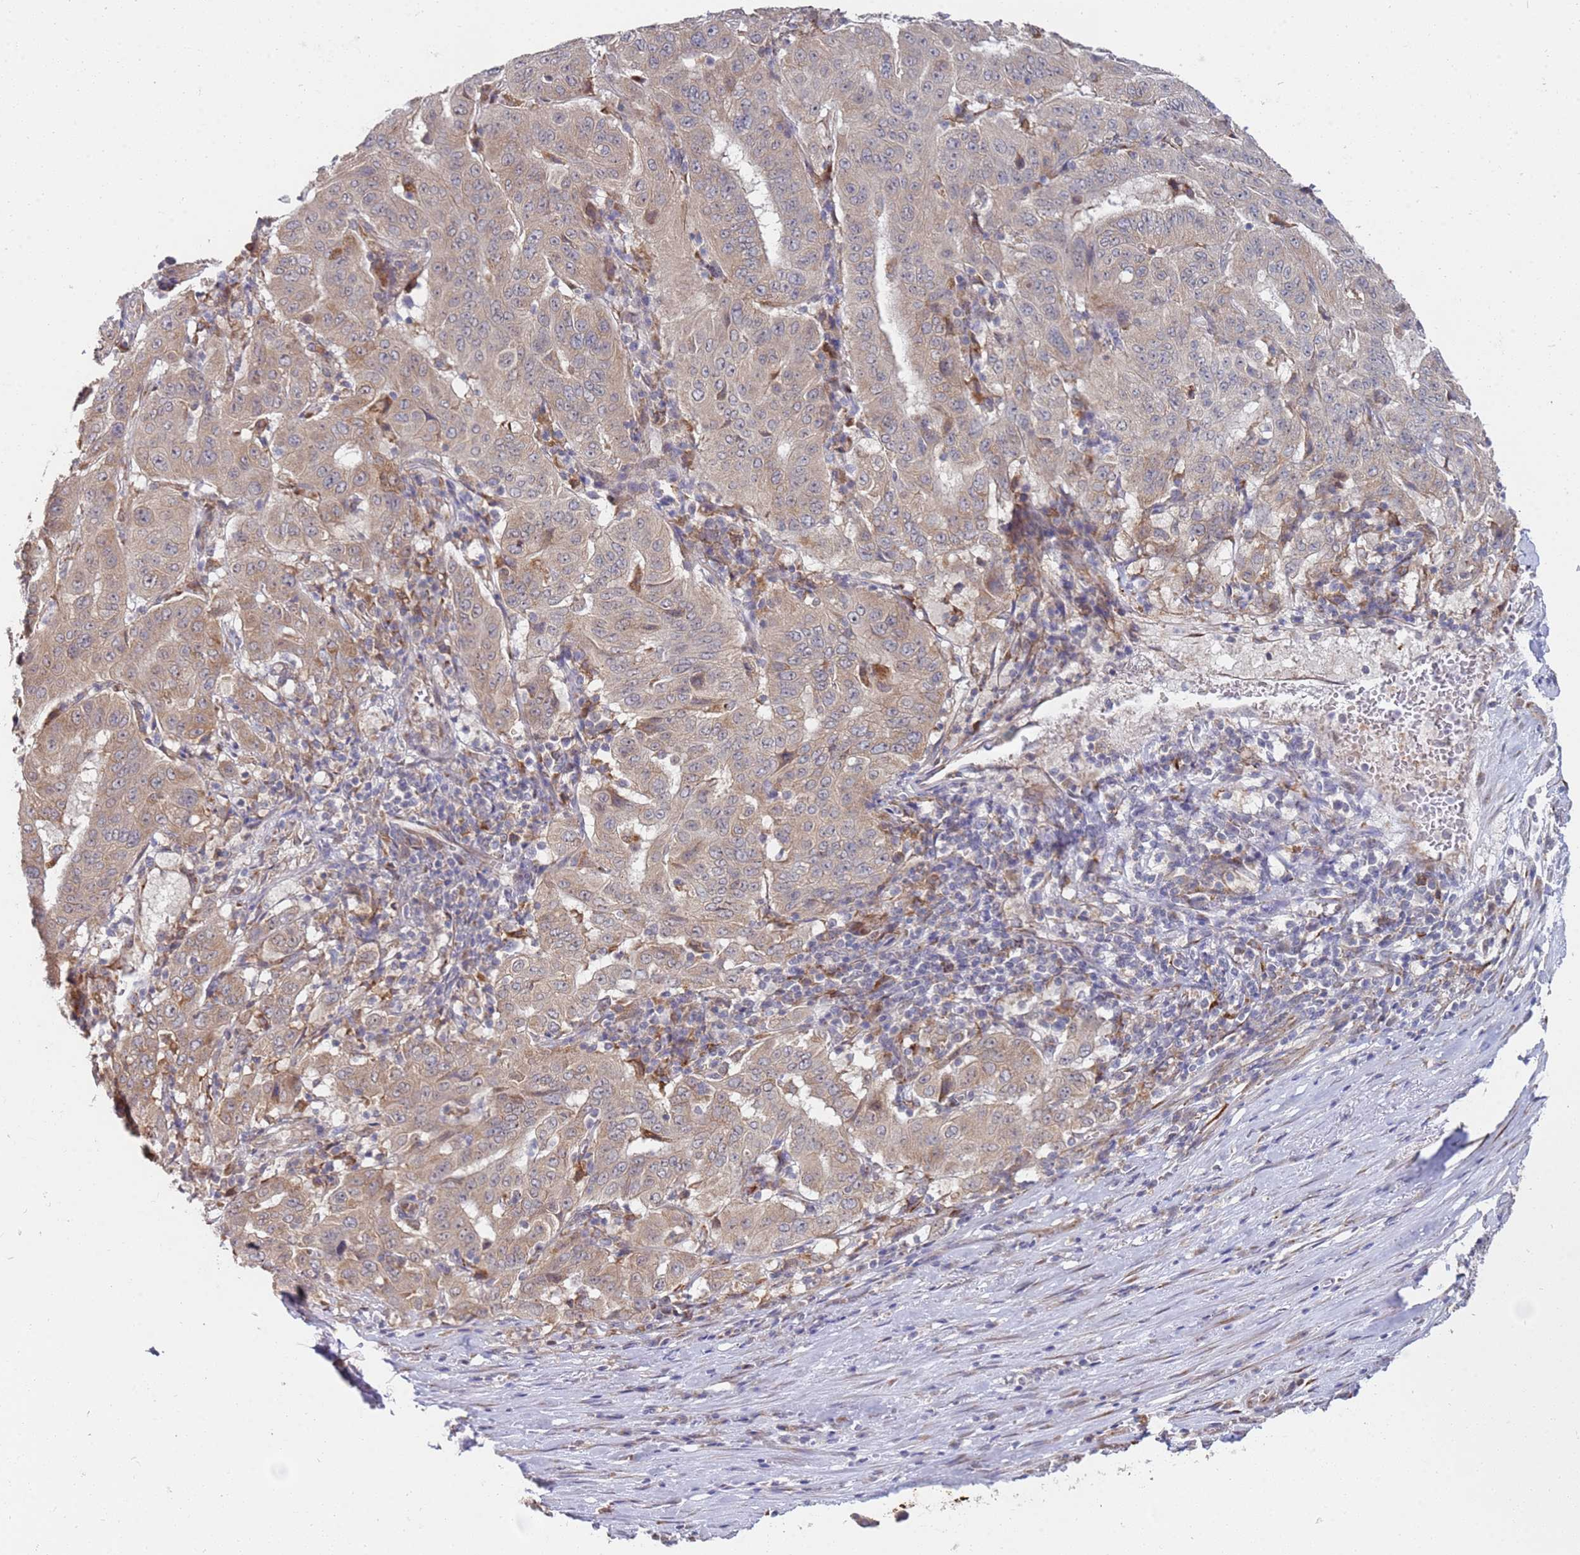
{"staining": {"intensity": "weak", "quantity": "25%-75%", "location": "cytoplasmic/membranous"}, "tissue": "pancreatic cancer", "cell_type": "Tumor cells", "image_type": "cancer", "snomed": [{"axis": "morphology", "description": "Adenocarcinoma, NOS"}, {"axis": "topography", "description": "Pancreas"}], "caption": "Protein staining displays weak cytoplasmic/membranous positivity in about 25%-75% of tumor cells in adenocarcinoma (pancreatic). The staining was performed using DAB (3,3'-diaminobenzidine) to visualize the protein expression in brown, while the nuclei were stained in blue with hematoxylin (Magnification: 20x).", "gene": "VRK2", "patient": {"sex": "male", "age": 63}}